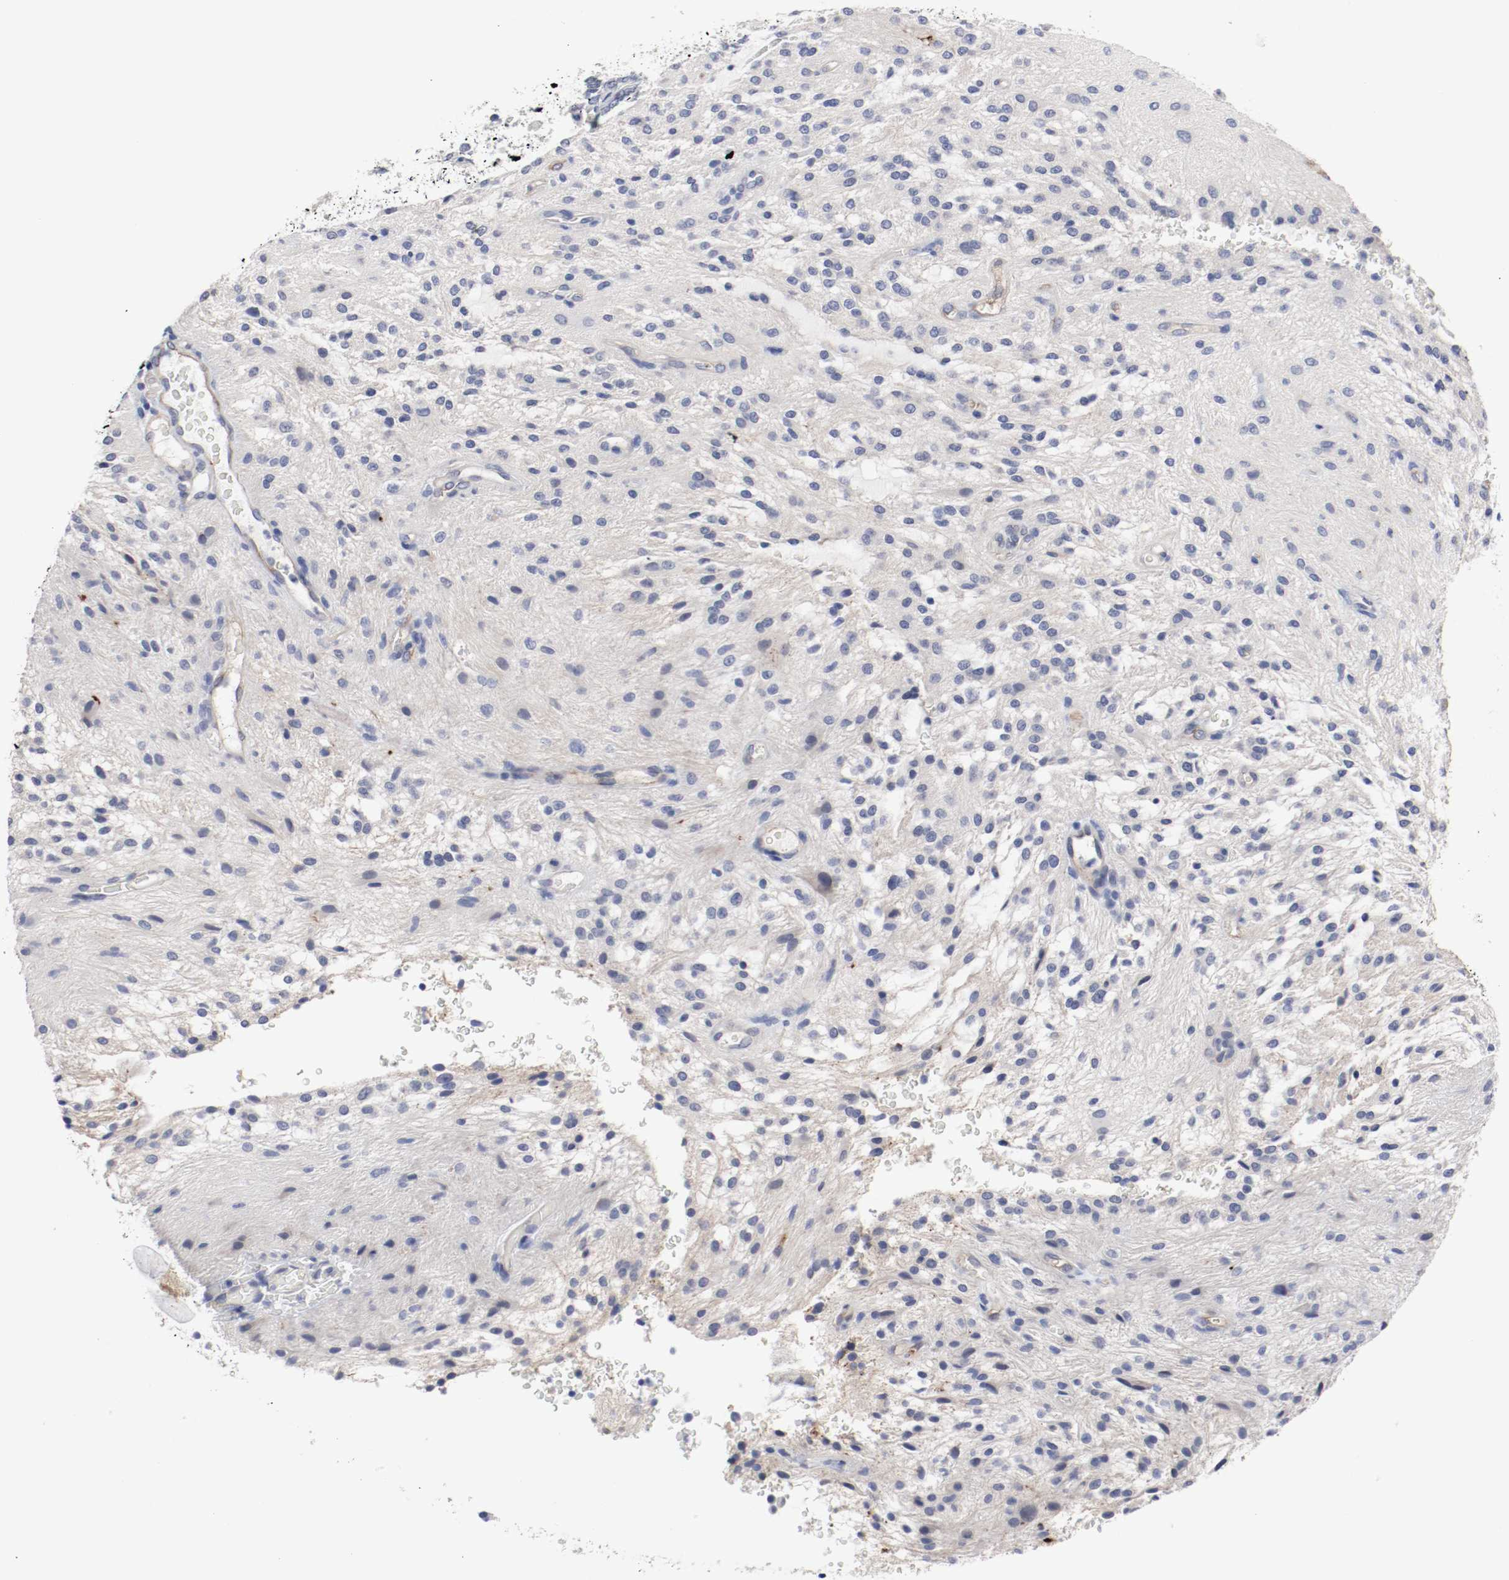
{"staining": {"intensity": "negative", "quantity": "none", "location": "none"}, "tissue": "glioma", "cell_type": "Tumor cells", "image_type": "cancer", "snomed": [{"axis": "morphology", "description": "Glioma, malignant, NOS"}, {"axis": "topography", "description": "Cerebellum"}], "caption": "DAB (3,3'-diaminobenzidine) immunohistochemical staining of human glioma exhibits no significant positivity in tumor cells.", "gene": "KIT", "patient": {"sex": "female", "age": 10}}